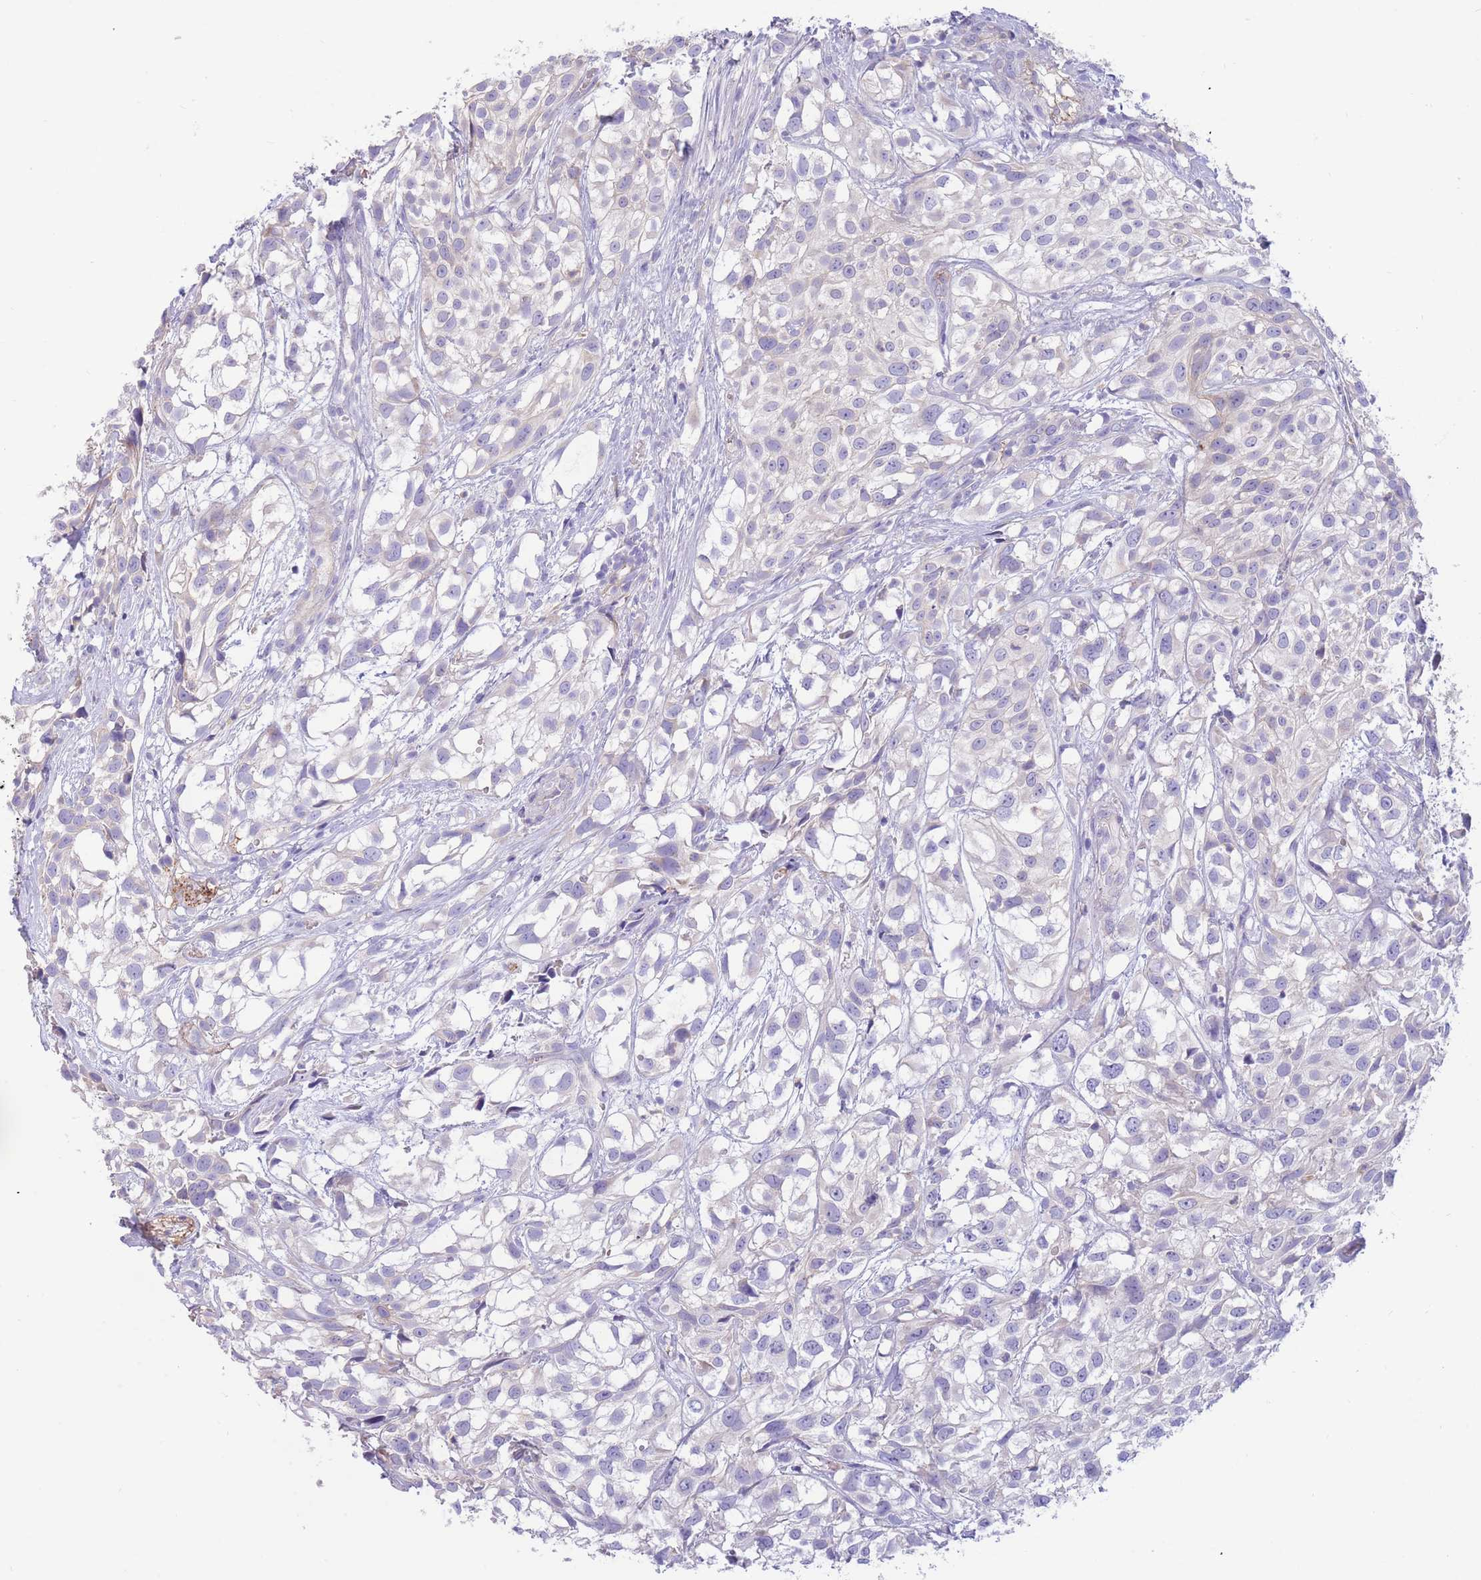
{"staining": {"intensity": "negative", "quantity": "none", "location": "none"}, "tissue": "urothelial cancer", "cell_type": "Tumor cells", "image_type": "cancer", "snomed": [{"axis": "morphology", "description": "Urothelial carcinoma, High grade"}, {"axis": "topography", "description": "Urinary bladder"}], "caption": "IHC image of human high-grade urothelial carcinoma stained for a protein (brown), which shows no positivity in tumor cells.", "gene": "SULT1A1", "patient": {"sex": "male", "age": 56}}